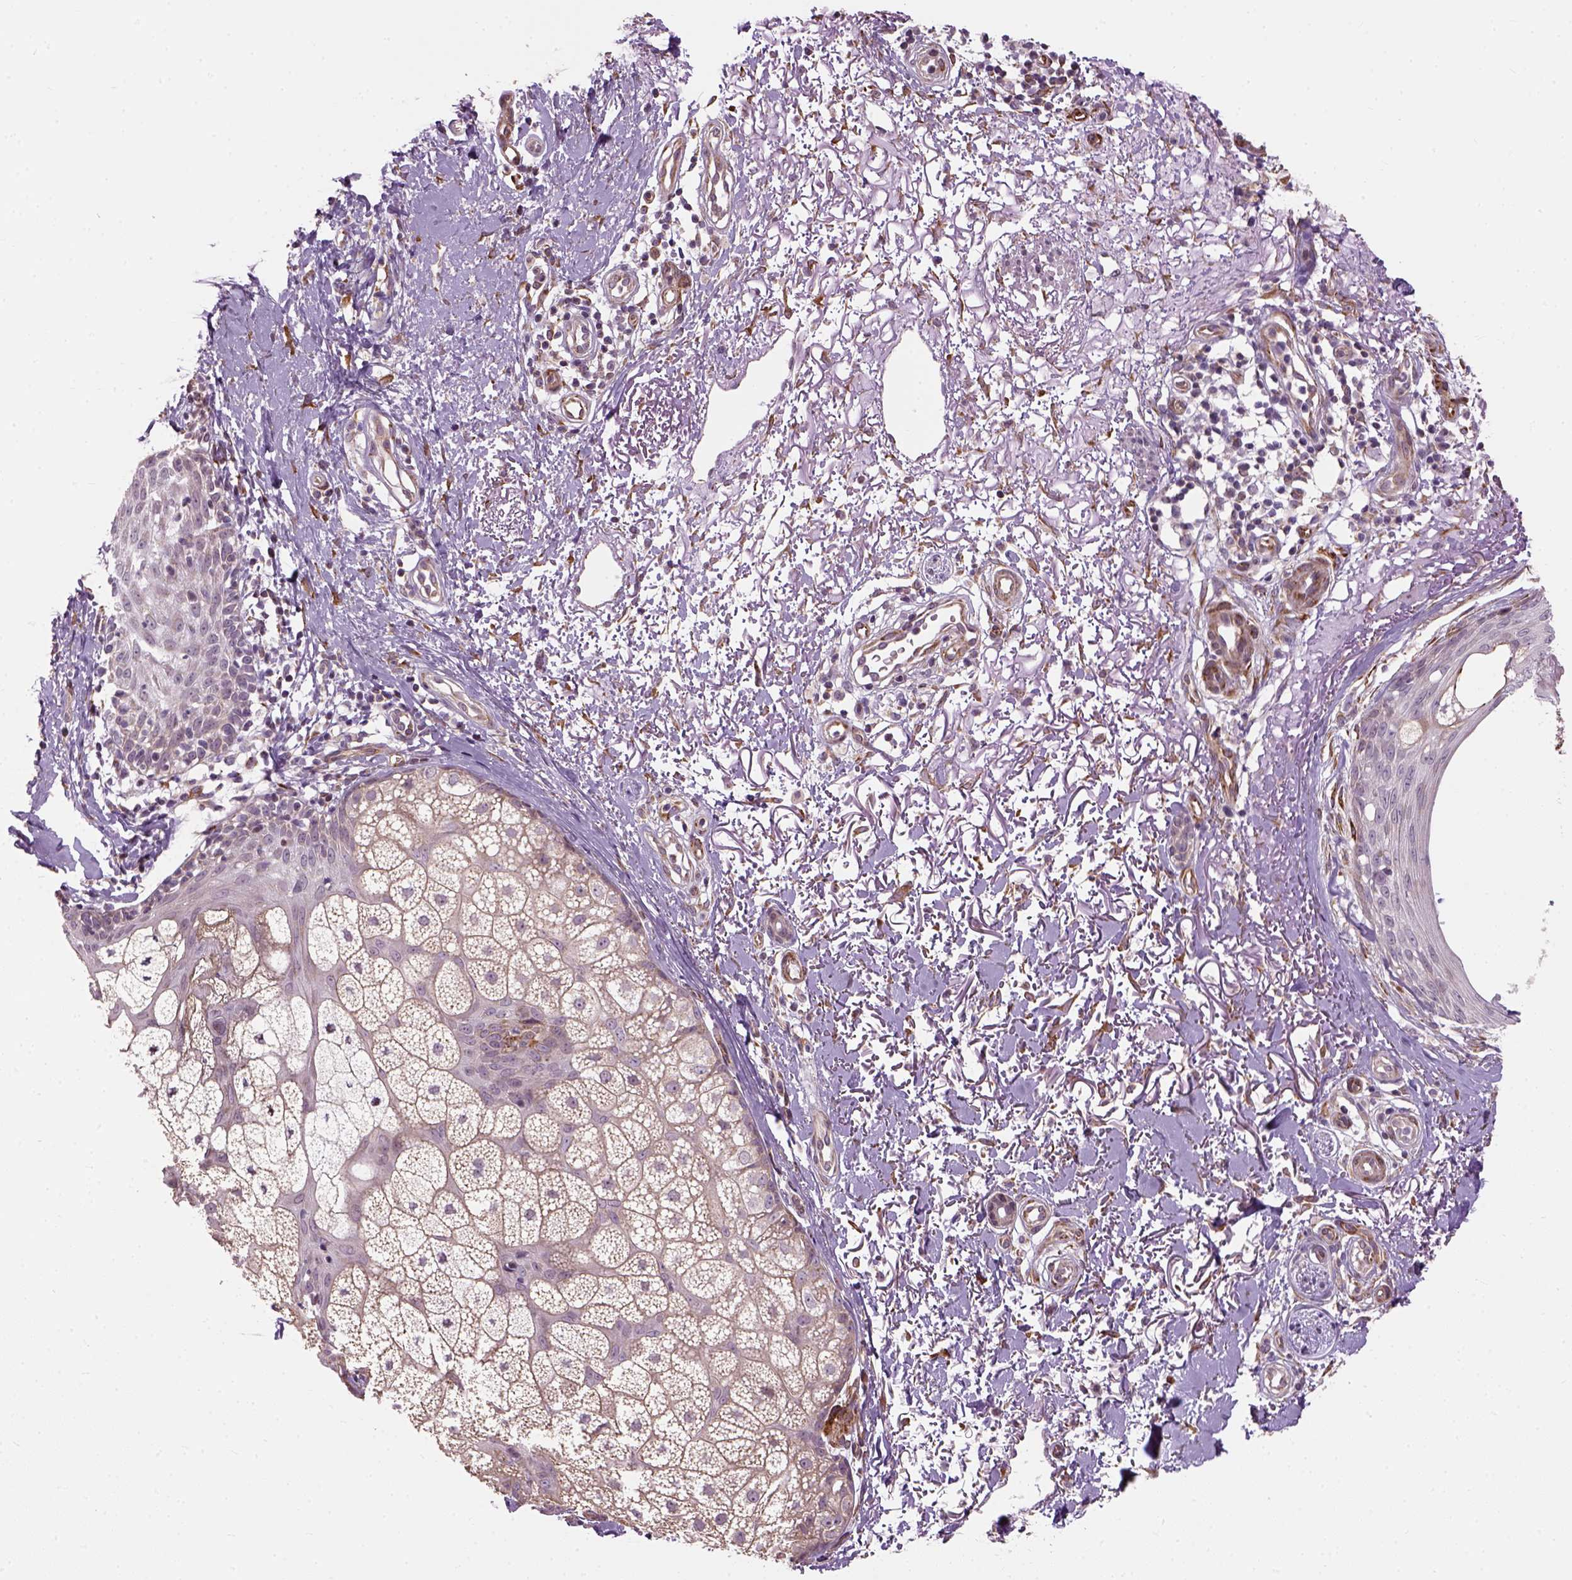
{"staining": {"intensity": "weak", "quantity": ">75%", "location": "cytoplasmic/membranous"}, "tissue": "skin cancer", "cell_type": "Tumor cells", "image_type": "cancer", "snomed": [{"axis": "morphology", "description": "Basal cell carcinoma"}, {"axis": "topography", "description": "Skin"}], "caption": "This histopathology image shows immunohistochemistry staining of skin cancer (basal cell carcinoma), with low weak cytoplasmic/membranous positivity in about >75% of tumor cells.", "gene": "XK", "patient": {"sex": "male", "age": 74}}